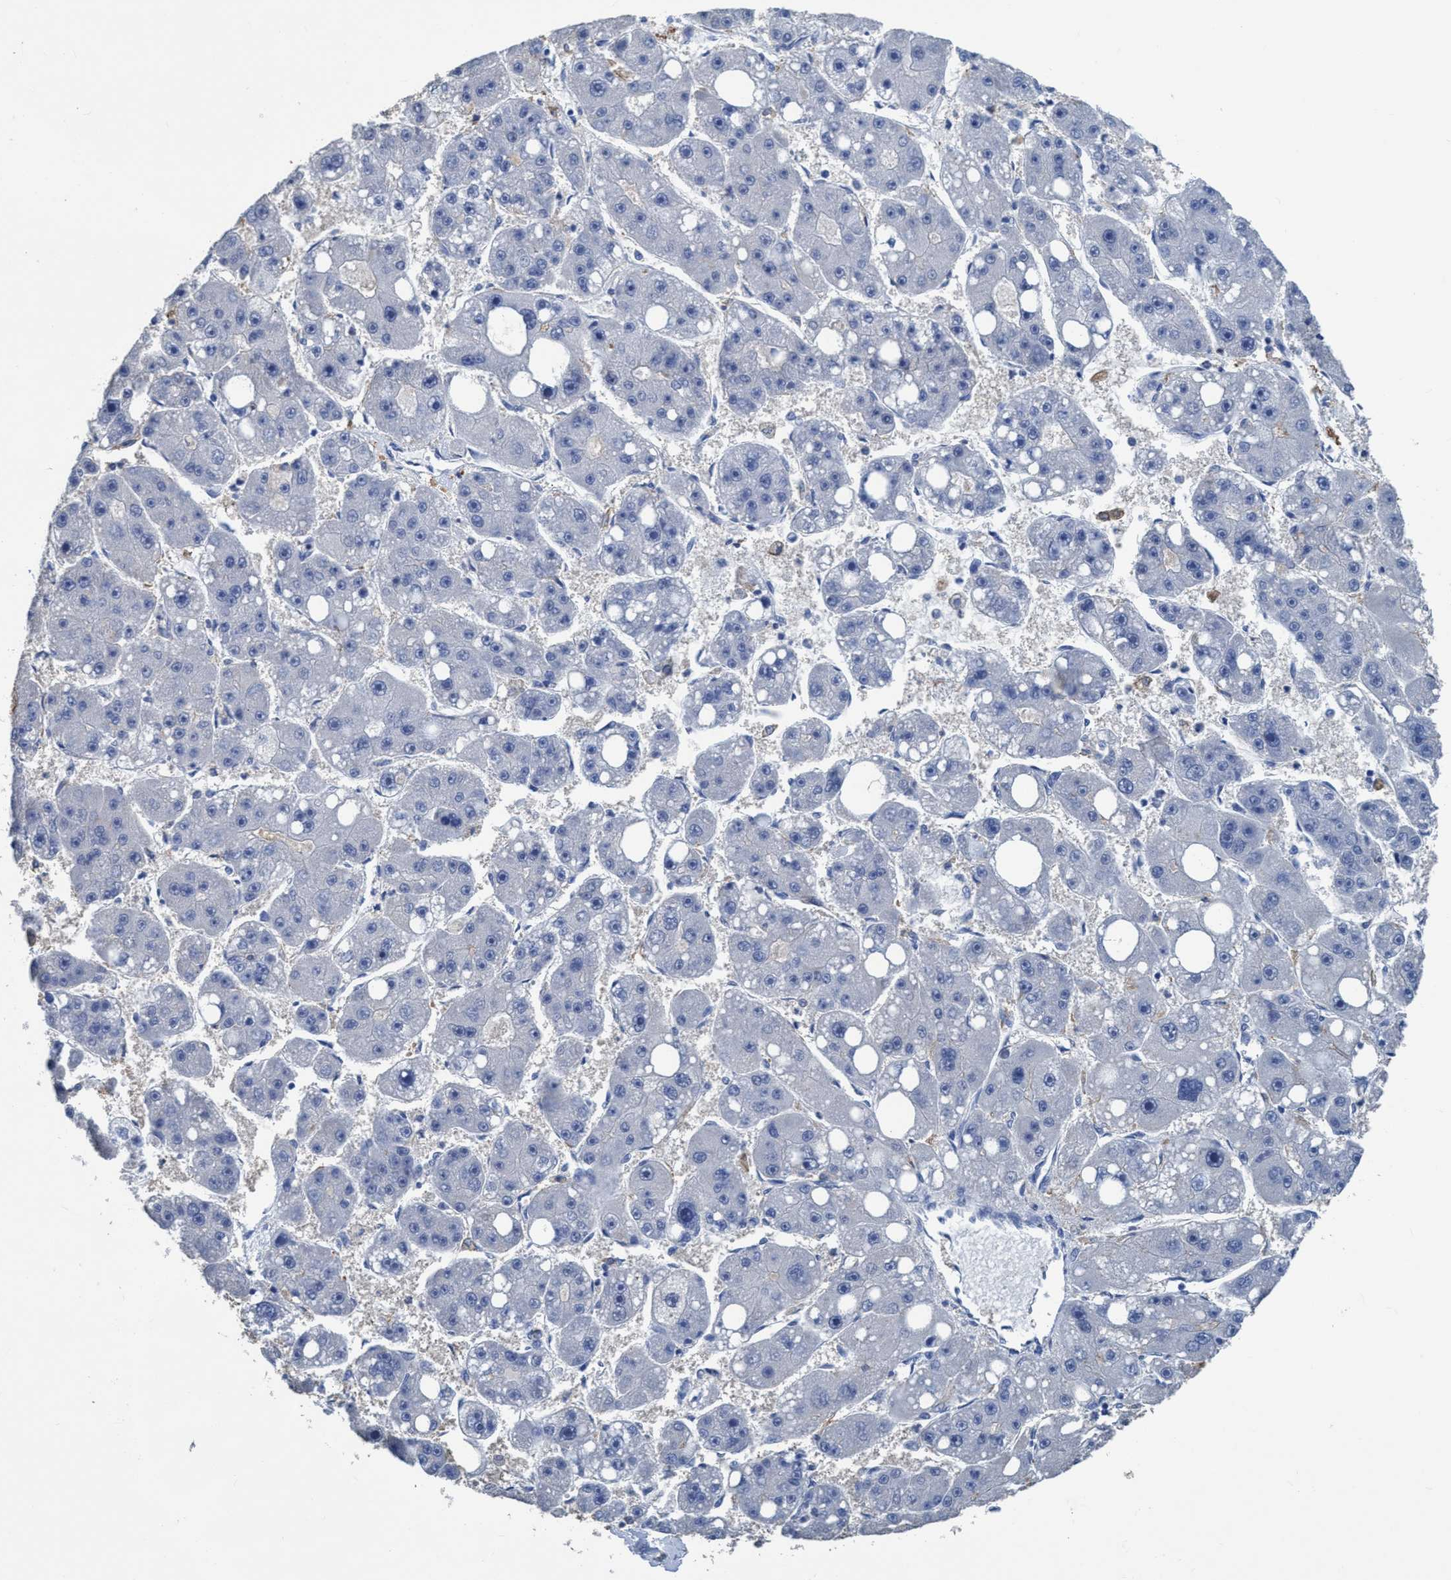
{"staining": {"intensity": "negative", "quantity": "none", "location": "none"}, "tissue": "liver cancer", "cell_type": "Tumor cells", "image_type": "cancer", "snomed": [{"axis": "morphology", "description": "Carcinoma, Hepatocellular, NOS"}, {"axis": "topography", "description": "Liver"}], "caption": "The photomicrograph demonstrates no significant staining in tumor cells of liver cancer.", "gene": "DNAI1", "patient": {"sex": "female", "age": 61}}